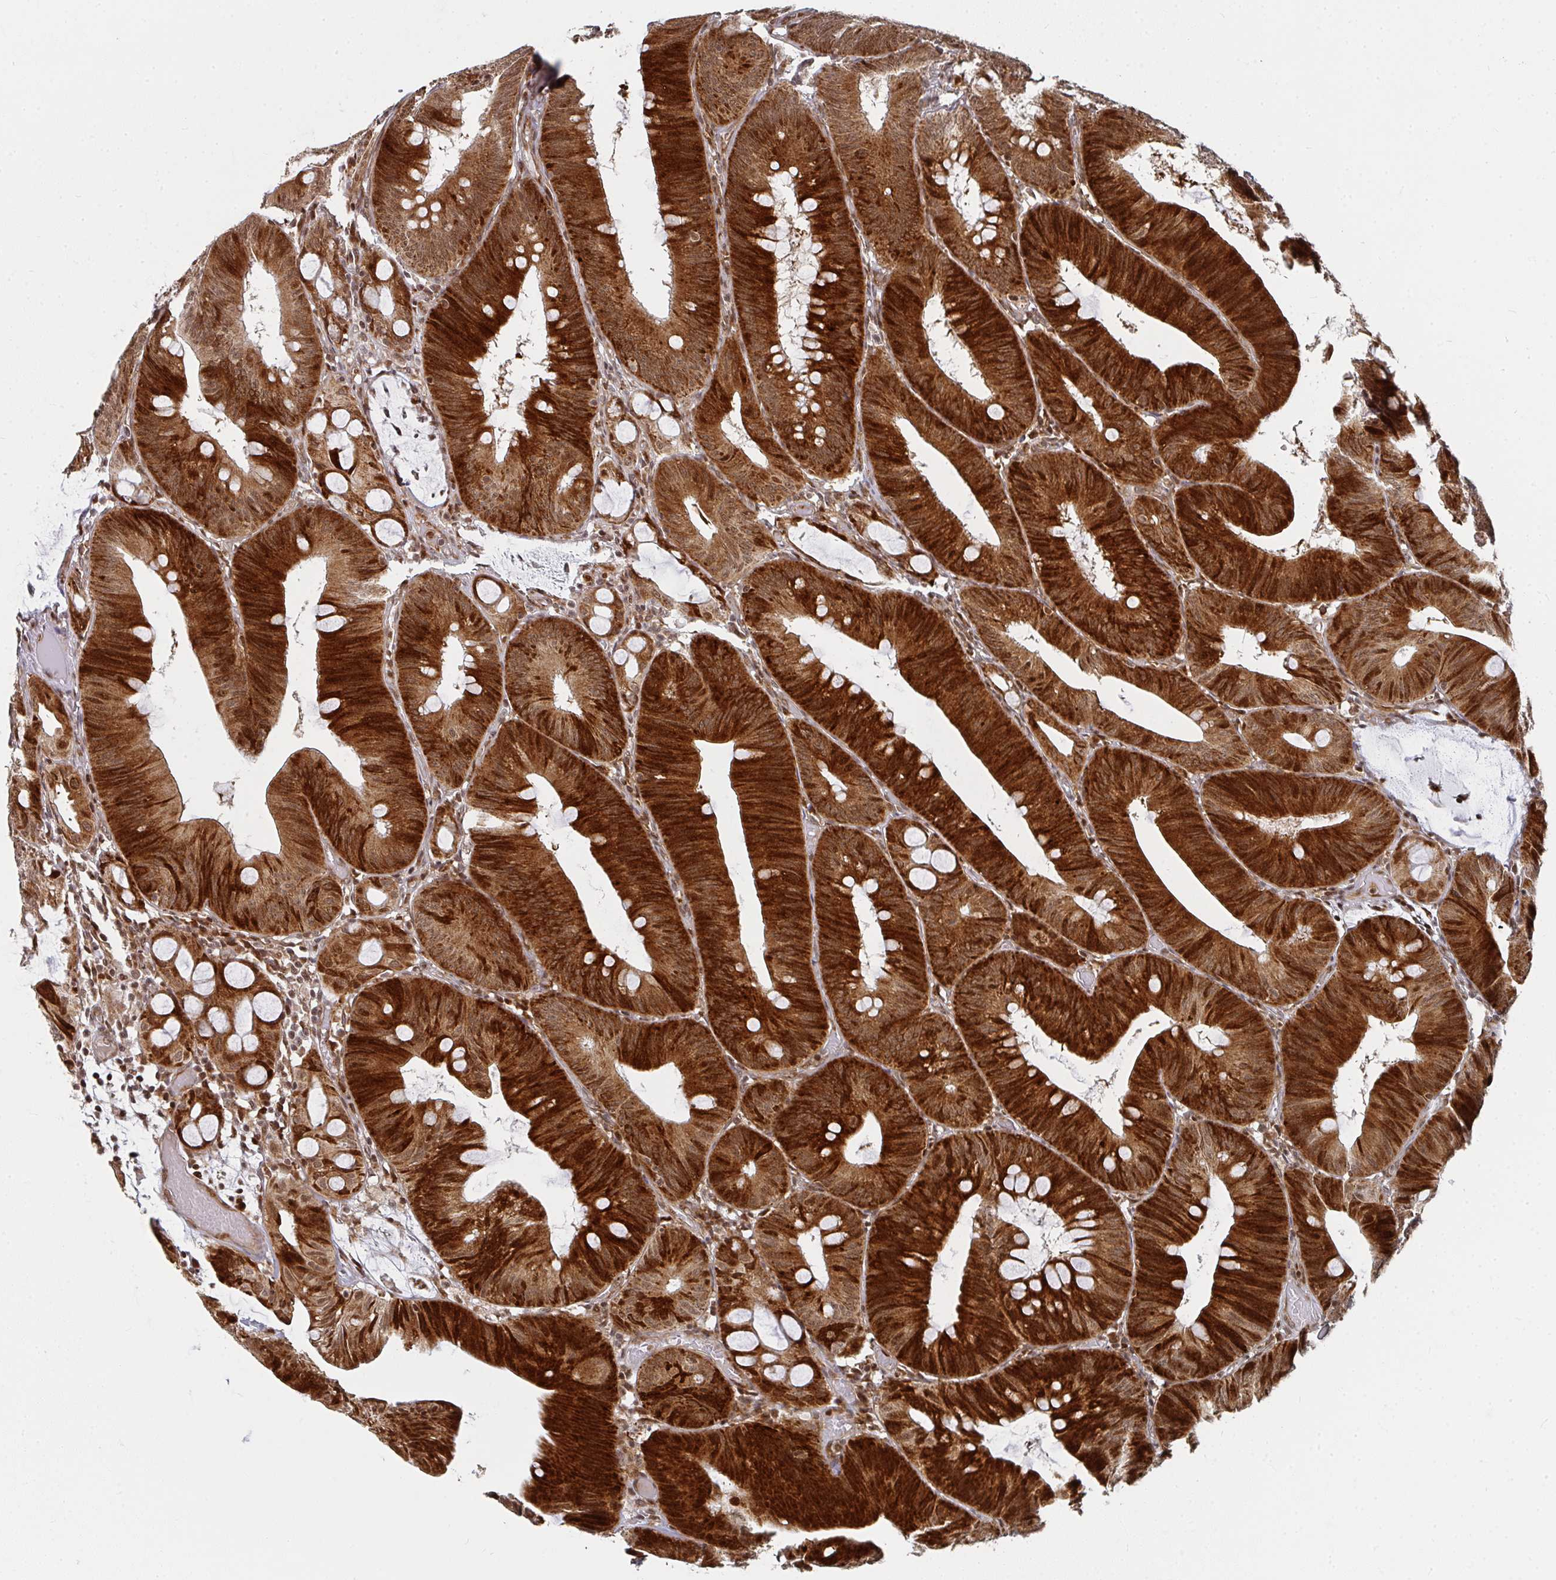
{"staining": {"intensity": "strong", "quantity": ">75%", "location": "cytoplasmic/membranous,nuclear"}, "tissue": "colorectal cancer", "cell_type": "Tumor cells", "image_type": "cancer", "snomed": [{"axis": "morphology", "description": "Adenocarcinoma, NOS"}, {"axis": "topography", "description": "Colon"}], "caption": "Immunohistochemistry (IHC) staining of colorectal cancer (adenocarcinoma), which displays high levels of strong cytoplasmic/membranous and nuclear expression in about >75% of tumor cells indicating strong cytoplasmic/membranous and nuclear protein positivity. The staining was performed using DAB (brown) for protein detection and nuclei were counterstained in hematoxylin (blue).", "gene": "RBBP5", "patient": {"sex": "male", "age": 84}}